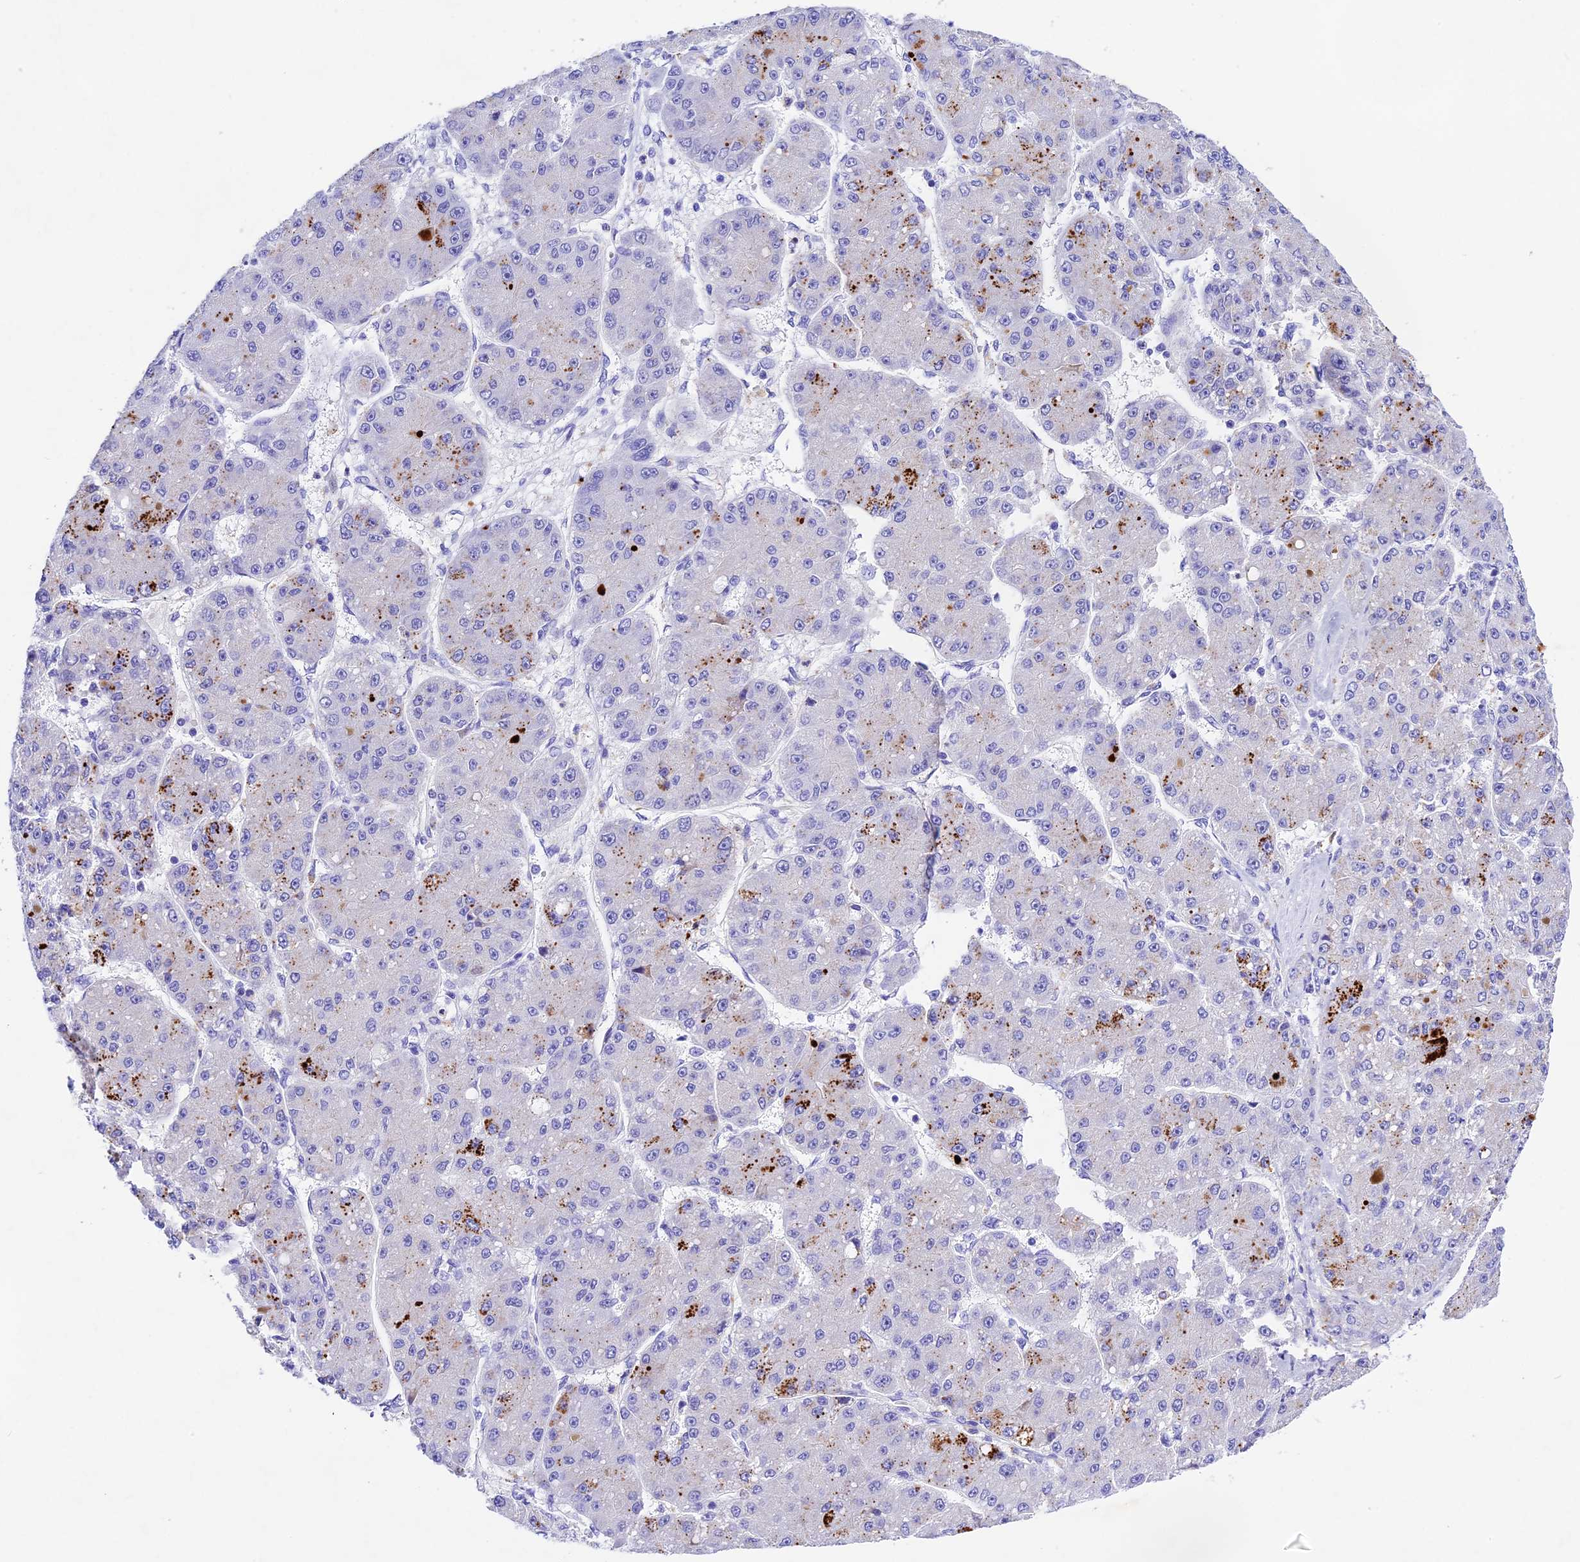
{"staining": {"intensity": "negative", "quantity": "none", "location": "none"}, "tissue": "liver cancer", "cell_type": "Tumor cells", "image_type": "cancer", "snomed": [{"axis": "morphology", "description": "Carcinoma, Hepatocellular, NOS"}, {"axis": "topography", "description": "Liver"}], "caption": "Micrograph shows no protein staining in tumor cells of liver cancer (hepatocellular carcinoma) tissue.", "gene": "PSG11", "patient": {"sex": "male", "age": 67}}